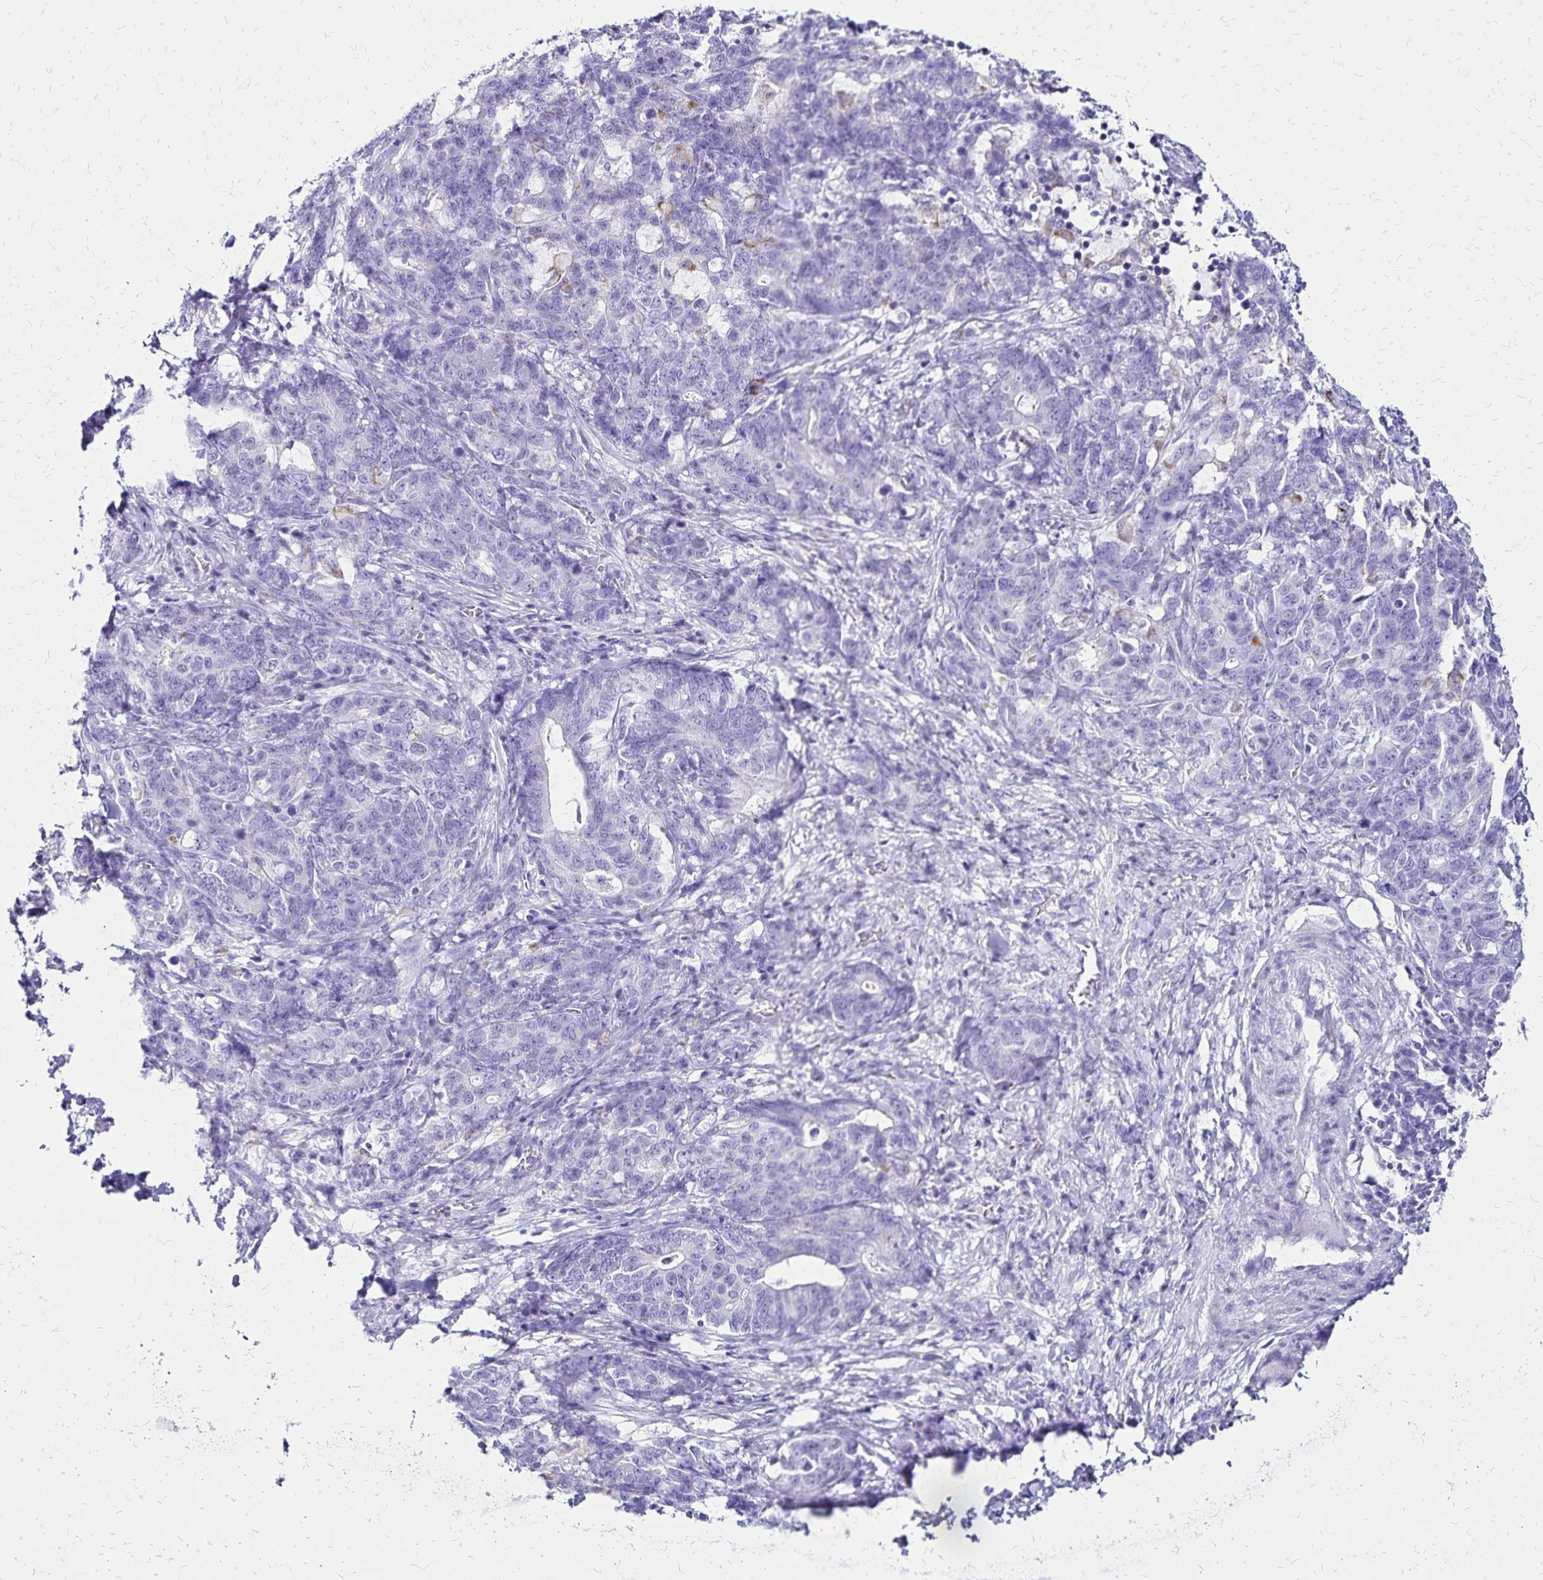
{"staining": {"intensity": "negative", "quantity": "none", "location": "none"}, "tissue": "stomach cancer", "cell_type": "Tumor cells", "image_type": "cancer", "snomed": [{"axis": "morphology", "description": "Normal tissue, NOS"}, {"axis": "morphology", "description": "Adenocarcinoma, NOS"}, {"axis": "topography", "description": "Stomach"}], "caption": "The immunohistochemistry (IHC) photomicrograph has no significant positivity in tumor cells of adenocarcinoma (stomach) tissue.", "gene": "LIN28B", "patient": {"sex": "female", "age": 64}}